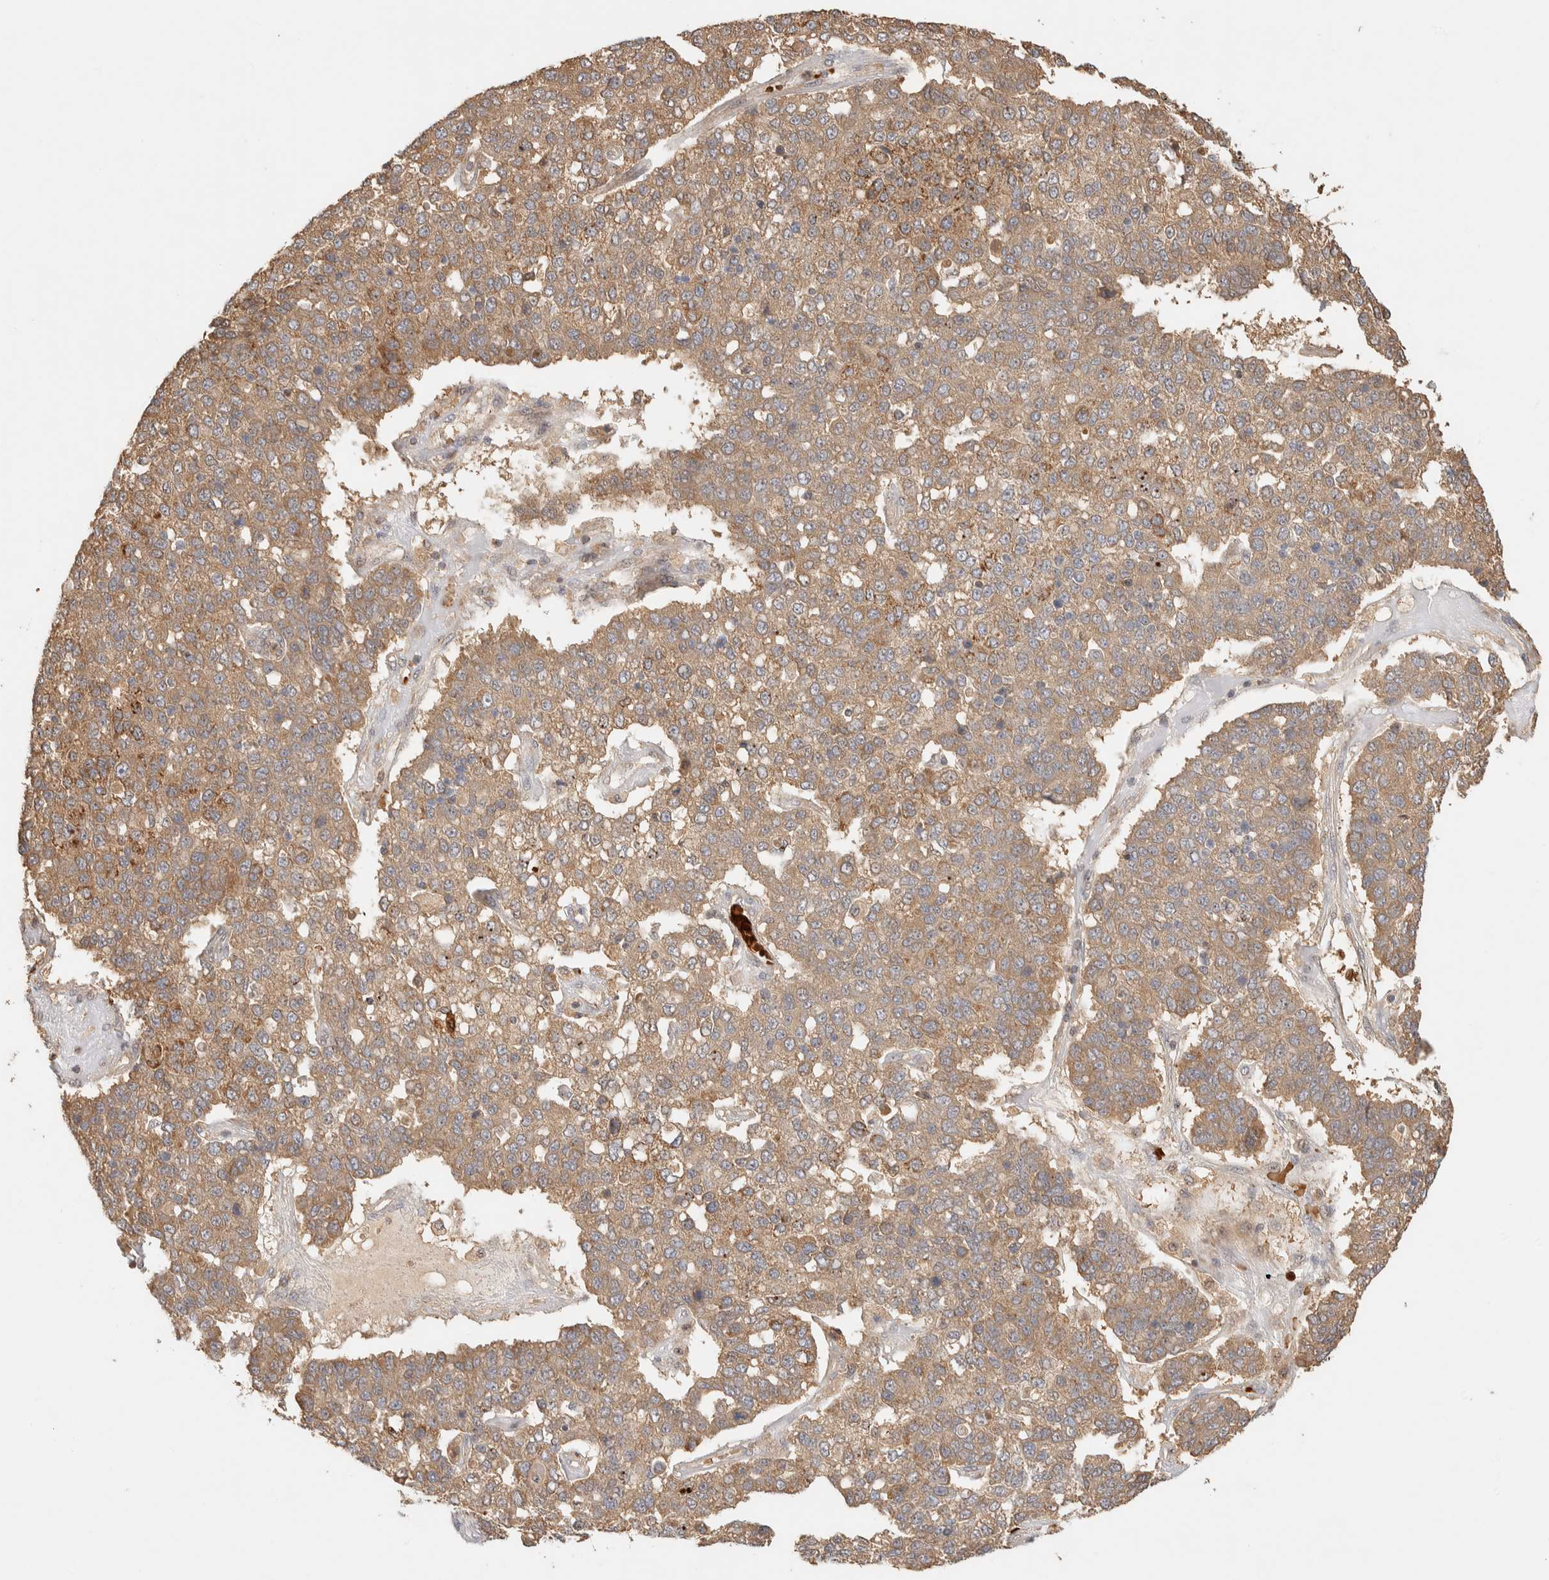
{"staining": {"intensity": "moderate", "quantity": ">75%", "location": "cytoplasmic/membranous"}, "tissue": "pancreatic cancer", "cell_type": "Tumor cells", "image_type": "cancer", "snomed": [{"axis": "morphology", "description": "Adenocarcinoma, NOS"}, {"axis": "topography", "description": "Pancreas"}], "caption": "Brown immunohistochemical staining in pancreatic cancer exhibits moderate cytoplasmic/membranous expression in about >75% of tumor cells. The staining was performed using DAB (3,3'-diaminobenzidine), with brown indicating positive protein expression. Nuclei are stained blue with hematoxylin.", "gene": "TTI2", "patient": {"sex": "female", "age": 61}}